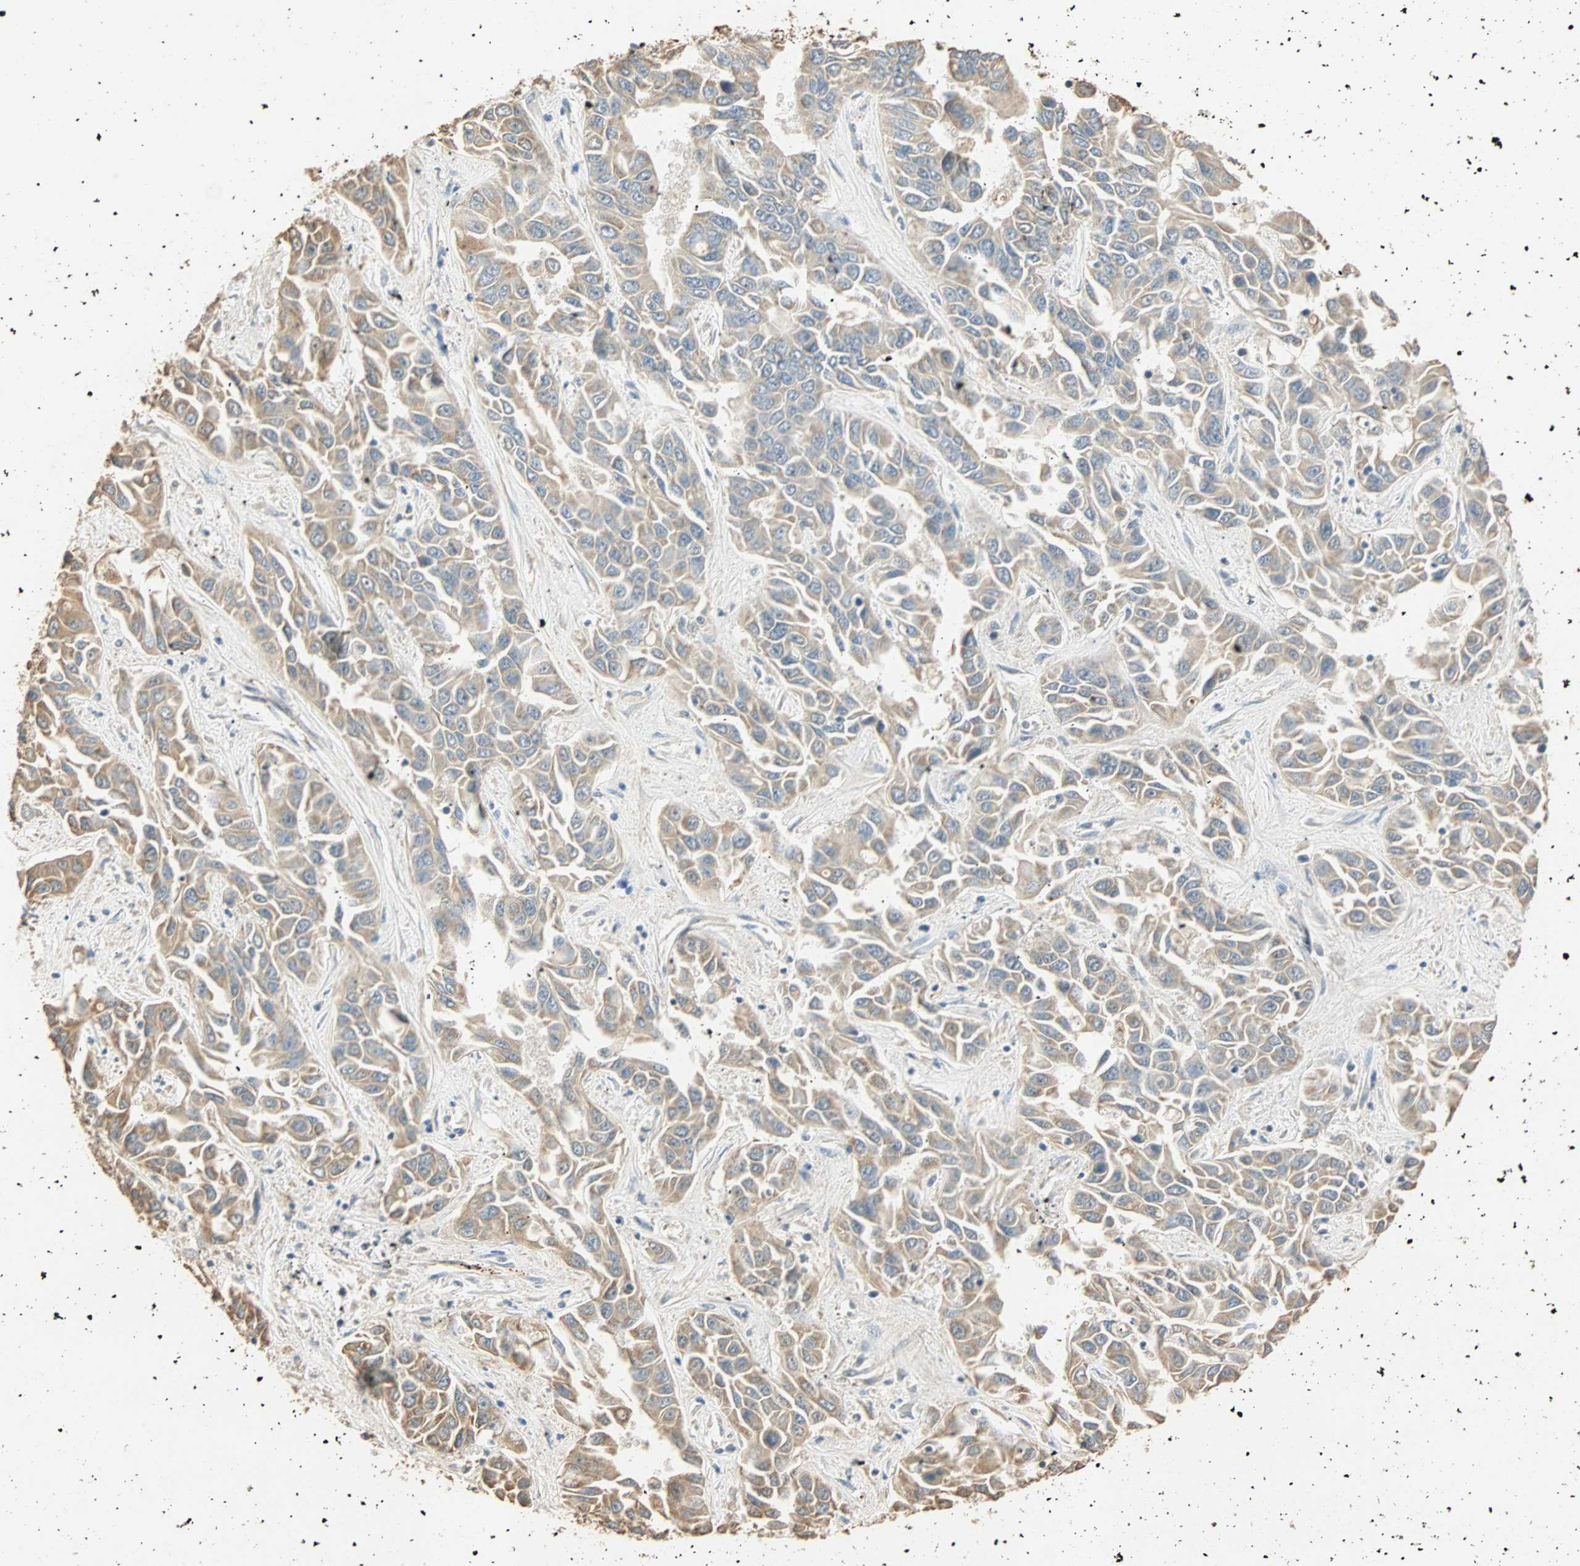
{"staining": {"intensity": "moderate", "quantity": ">75%", "location": "cytoplasmic/membranous"}, "tissue": "liver cancer", "cell_type": "Tumor cells", "image_type": "cancer", "snomed": [{"axis": "morphology", "description": "Cholangiocarcinoma"}, {"axis": "topography", "description": "Liver"}], "caption": "Protein staining demonstrates moderate cytoplasmic/membranous positivity in about >75% of tumor cells in liver cholangiocarcinoma. Nuclei are stained in blue.", "gene": "RAD18", "patient": {"sex": "female", "age": 52}}